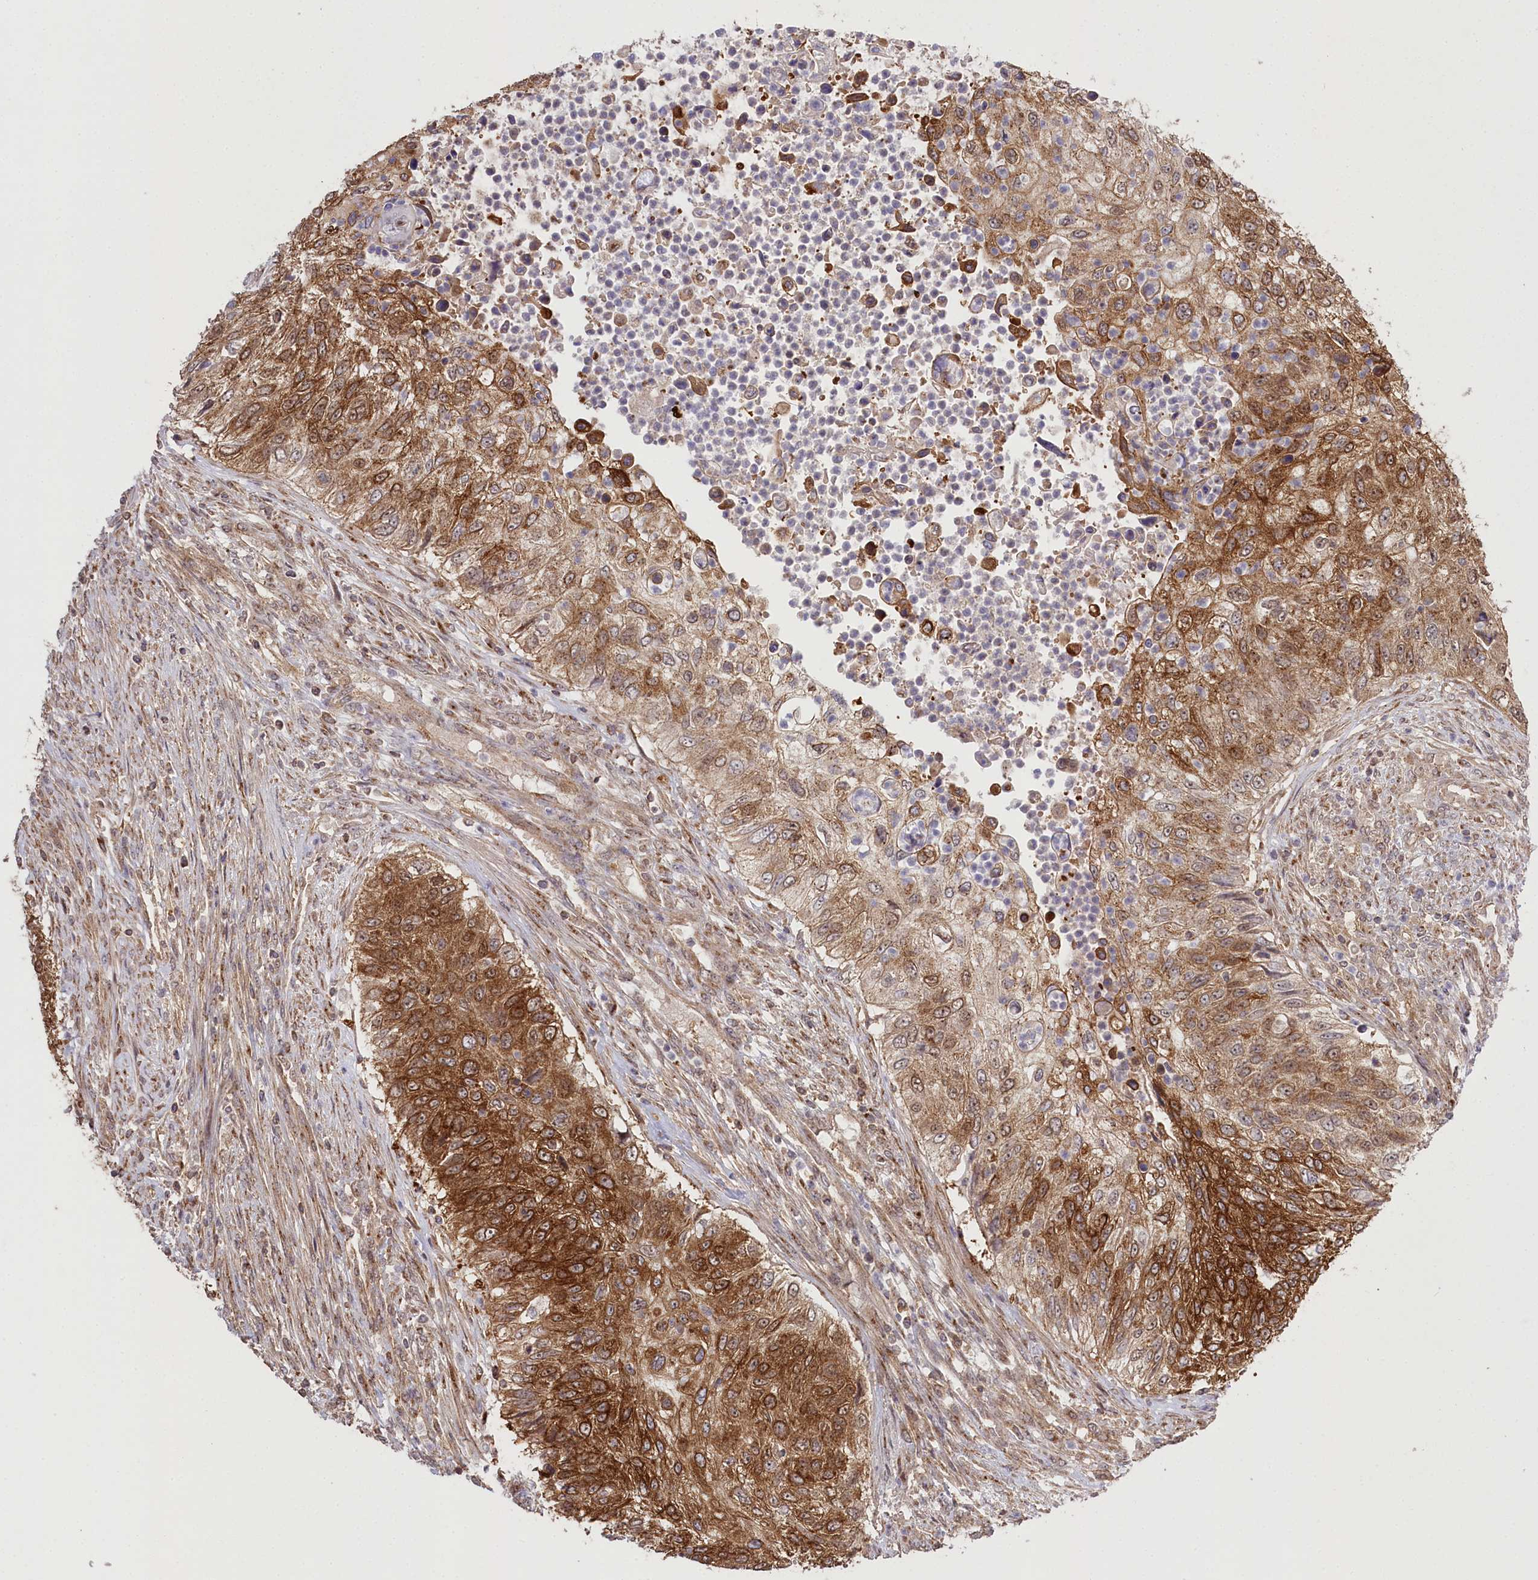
{"staining": {"intensity": "strong", "quantity": ">75%", "location": "cytoplasmic/membranous"}, "tissue": "urothelial cancer", "cell_type": "Tumor cells", "image_type": "cancer", "snomed": [{"axis": "morphology", "description": "Urothelial carcinoma, High grade"}, {"axis": "topography", "description": "Urinary bladder"}], "caption": "Immunohistochemistry (IHC) histopathology image of neoplastic tissue: human high-grade urothelial carcinoma stained using immunohistochemistry (IHC) shows high levels of strong protein expression localized specifically in the cytoplasmic/membranous of tumor cells, appearing as a cytoplasmic/membranous brown color.", "gene": "CCDC91", "patient": {"sex": "female", "age": 60}}